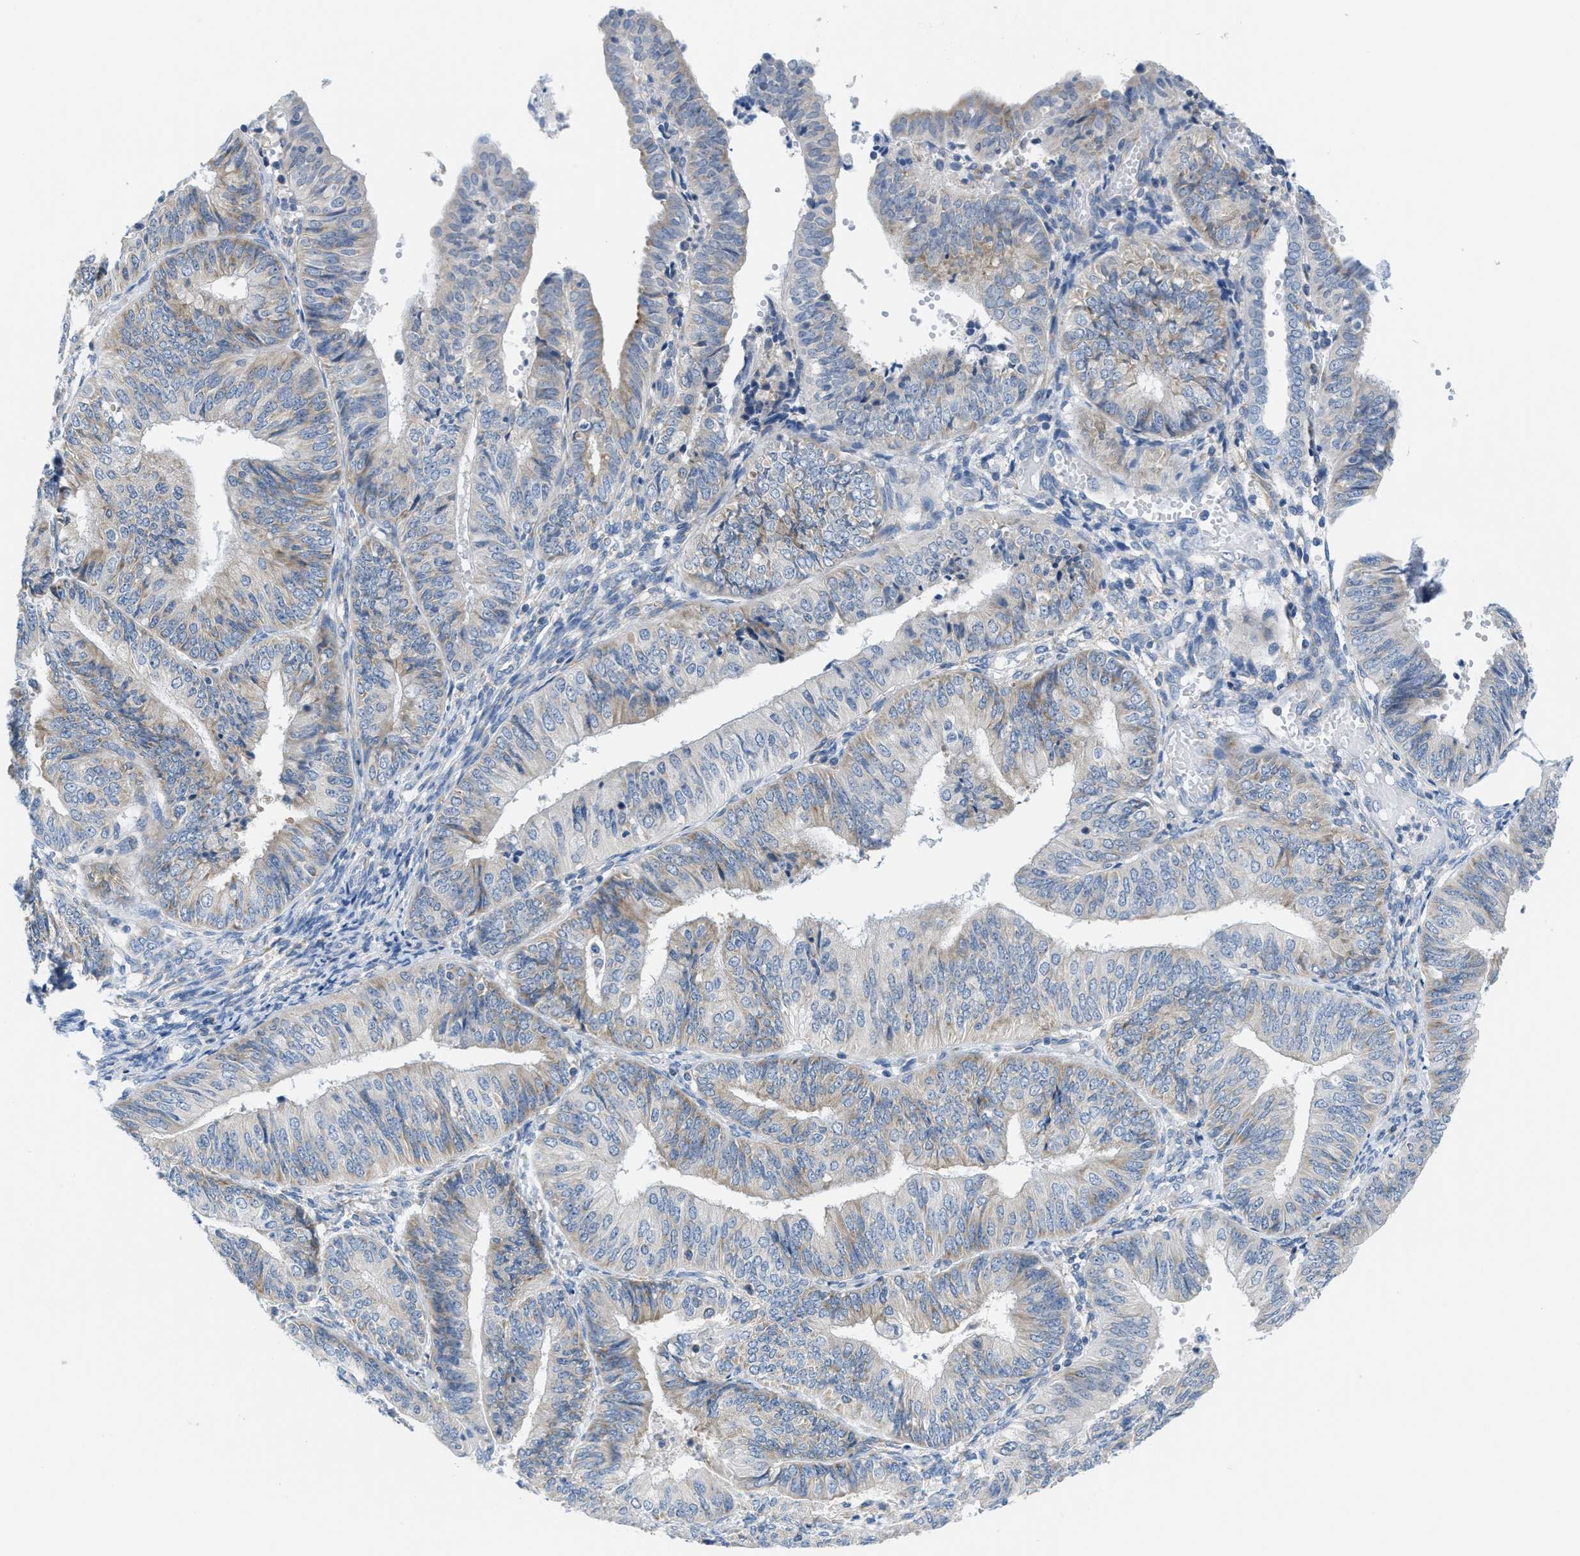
{"staining": {"intensity": "weak", "quantity": "<25%", "location": "cytoplasmic/membranous"}, "tissue": "endometrial cancer", "cell_type": "Tumor cells", "image_type": "cancer", "snomed": [{"axis": "morphology", "description": "Adenocarcinoma, NOS"}, {"axis": "topography", "description": "Endometrium"}], "caption": "This image is of endometrial cancer (adenocarcinoma) stained with immunohistochemistry (IHC) to label a protein in brown with the nuclei are counter-stained blue. There is no staining in tumor cells.", "gene": "PTDSS1", "patient": {"sex": "female", "age": 58}}